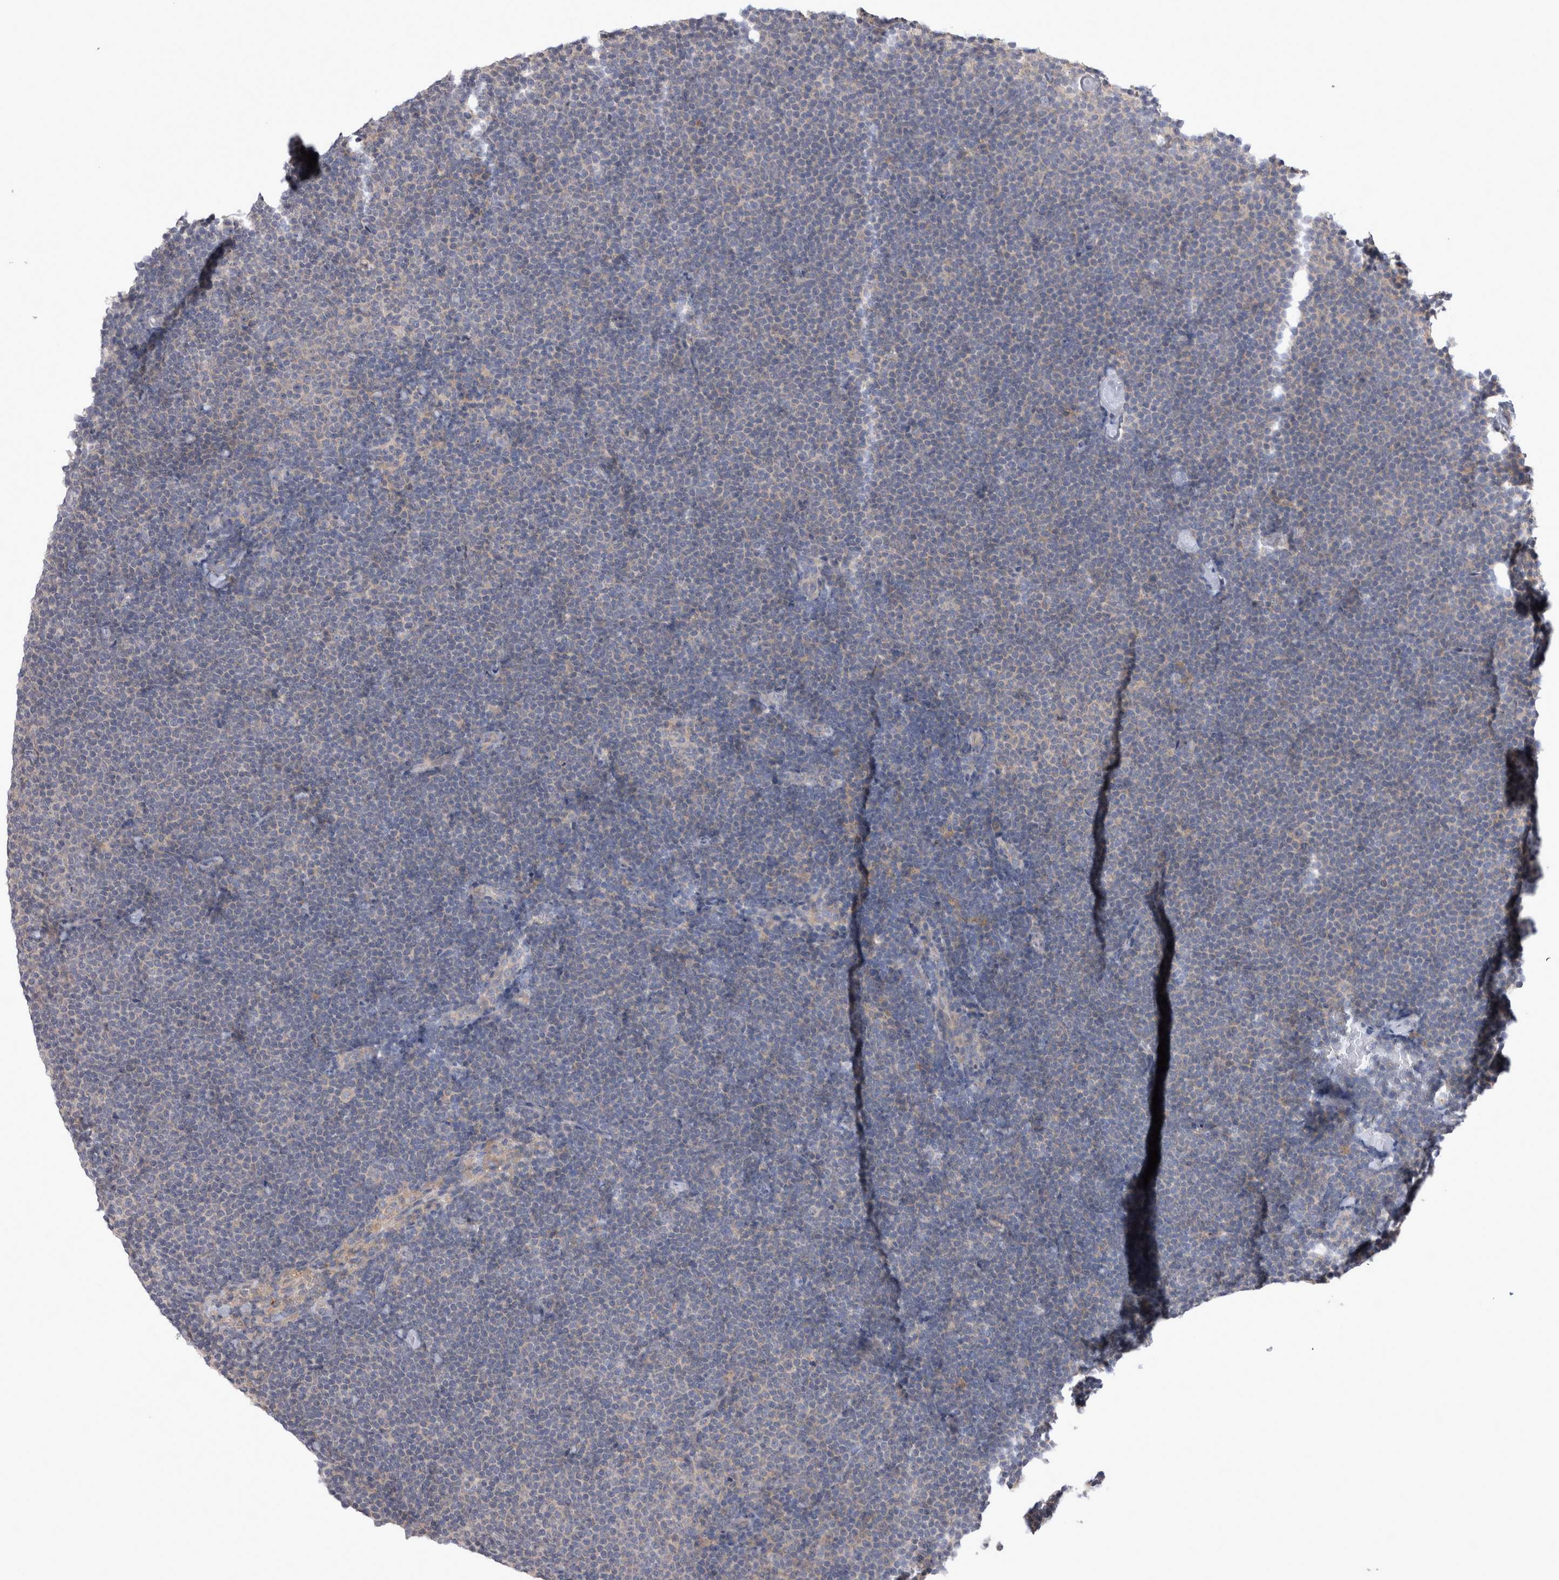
{"staining": {"intensity": "negative", "quantity": "none", "location": "none"}, "tissue": "lymphoma", "cell_type": "Tumor cells", "image_type": "cancer", "snomed": [{"axis": "morphology", "description": "Malignant lymphoma, non-Hodgkin's type, Low grade"}, {"axis": "topography", "description": "Lymph node"}], "caption": "Malignant lymphoma, non-Hodgkin's type (low-grade) was stained to show a protein in brown. There is no significant staining in tumor cells.", "gene": "LRRC40", "patient": {"sex": "female", "age": 53}}